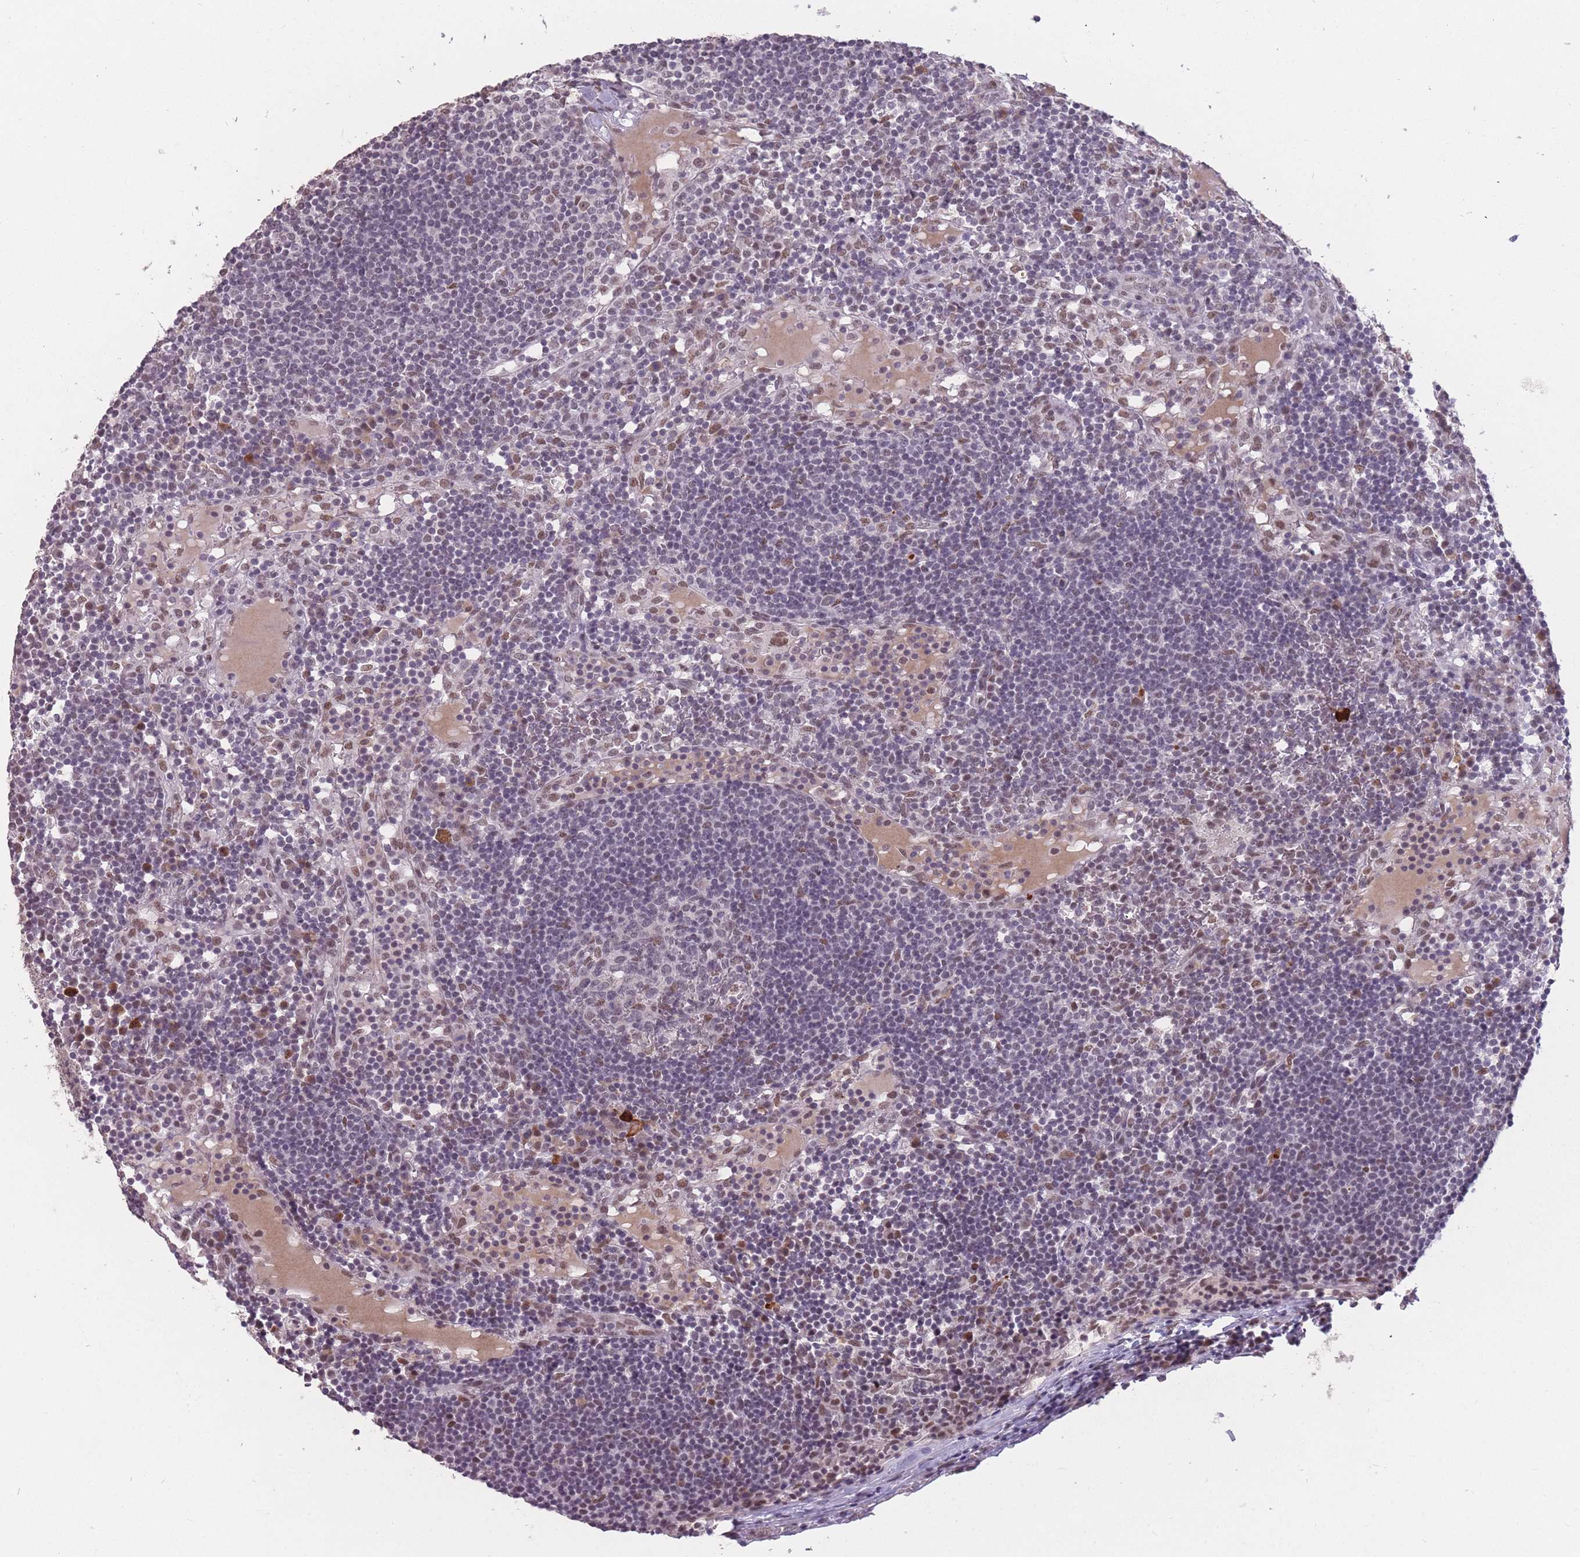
{"staining": {"intensity": "weak", "quantity": "<25%", "location": "nuclear"}, "tissue": "lymph node", "cell_type": "Germinal center cells", "image_type": "normal", "snomed": [{"axis": "morphology", "description": "Normal tissue, NOS"}, {"axis": "topography", "description": "Lymph node"}], "caption": "High power microscopy histopathology image of an immunohistochemistry photomicrograph of unremarkable lymph node, revealing no significant staining in germinal center cells. The staining was performed using DAB (3,3'-diaminobenzidine) to visualize the protein expression in brown, while the nuclei were stained in blue with hematoxylin (Magnification: 20x).", "gene": "HNRNPUL1", "patient": {"sex": "male", "age": 53}}